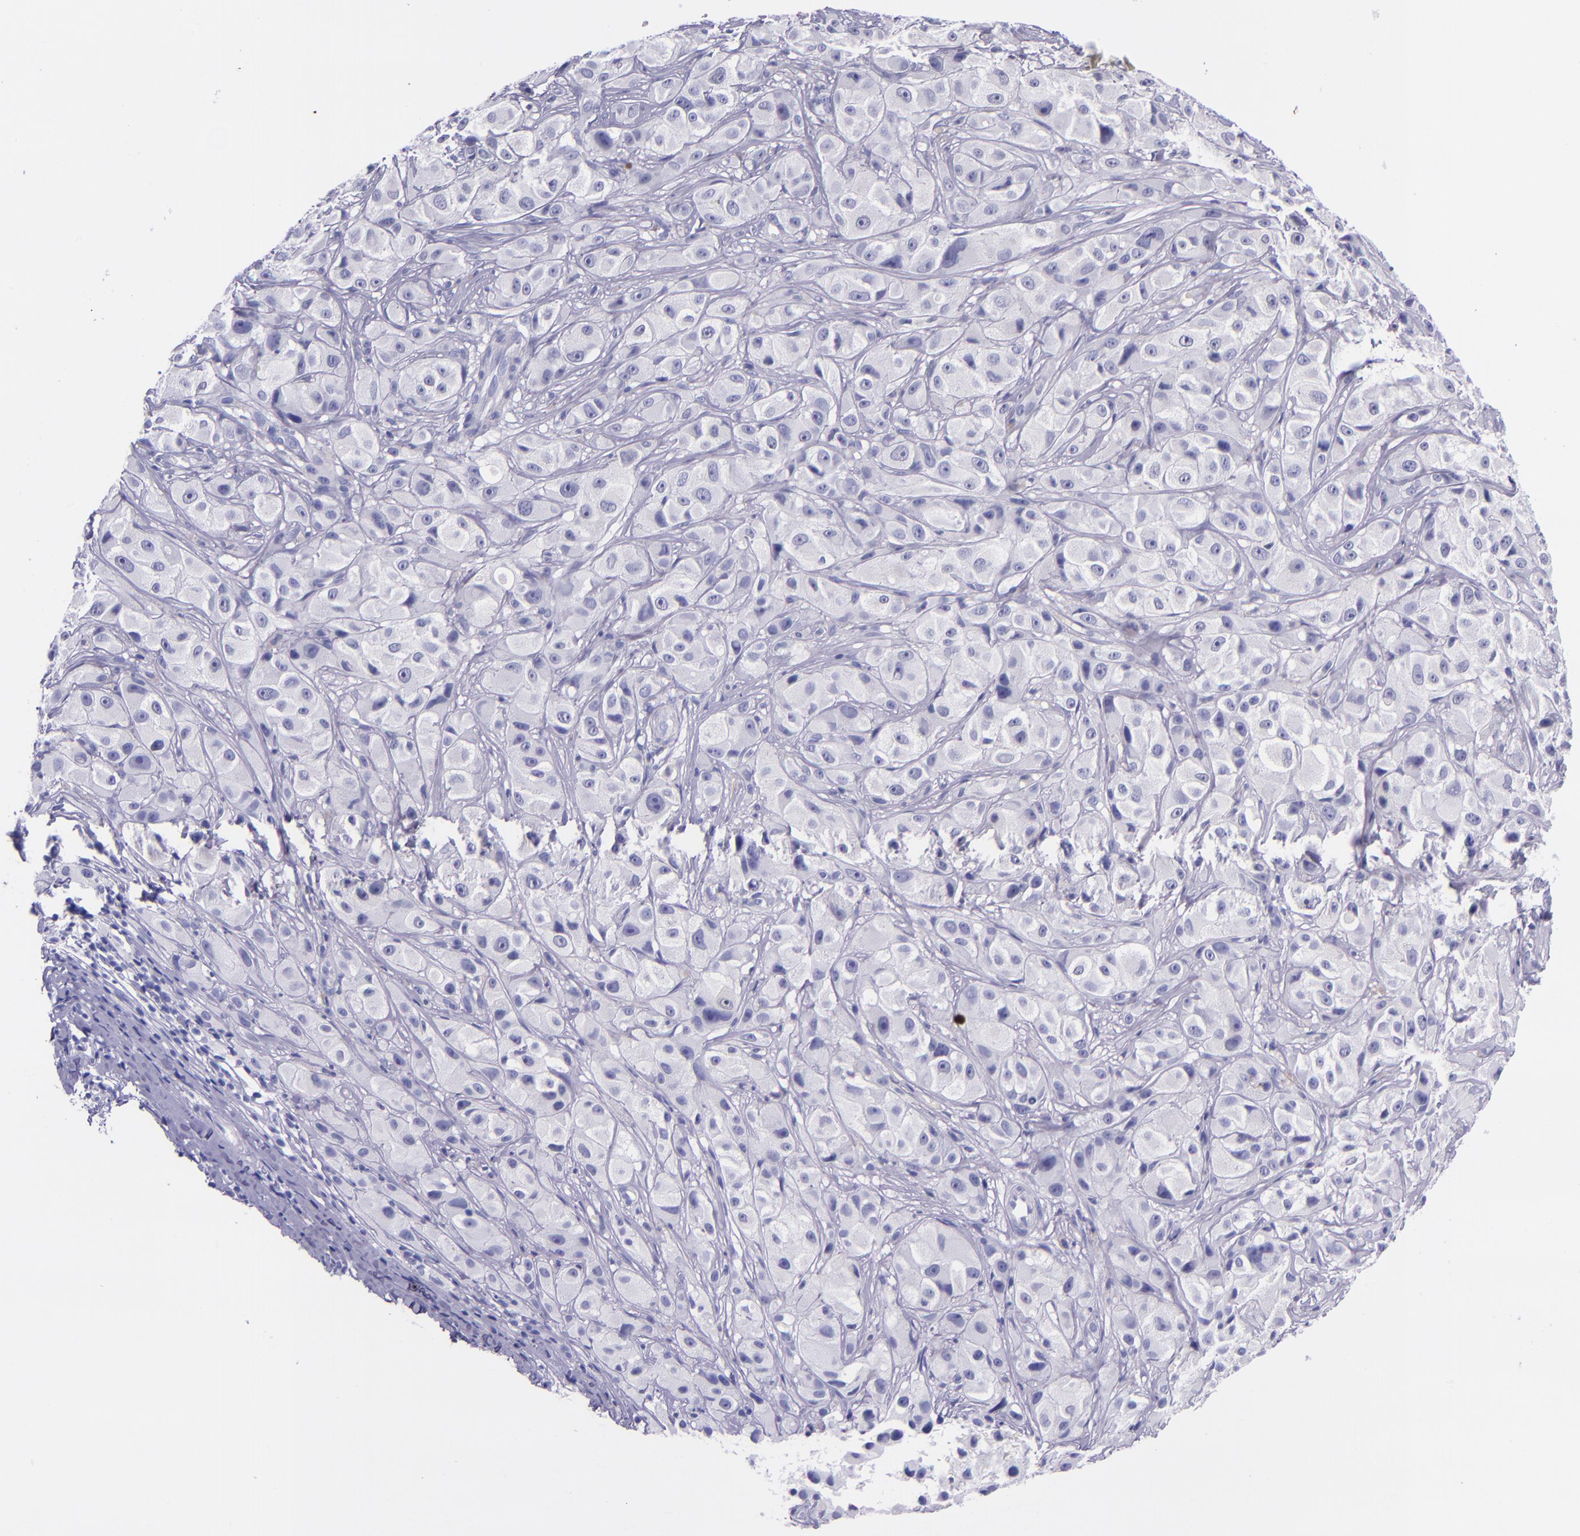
{"staining": {"intensity": "negative", "quantity": "none", "location": "none"}, "tissue": "melanoma", "cell_type": "Tumor cells", "image_type": "cancer", "snomed": [{"axis": "morphology", "description": "Malignant melanoma, NOS"}, {"axis": "topography", "description": "Skin"}], "caption": "IHC micrograph of neoplastic tissue: human malignant melanoma stained with DAB reveals no significant protein staining in tumor cells. The staining was performed using DAB (3,3'-diaminobenzidine) to visualize the protein expression in brown, while the nuclei were stained in blue with hematoxylin (Magnification: 20x).", "gene": "SLPI", "patient": {"sex": "male", "age": 56}}